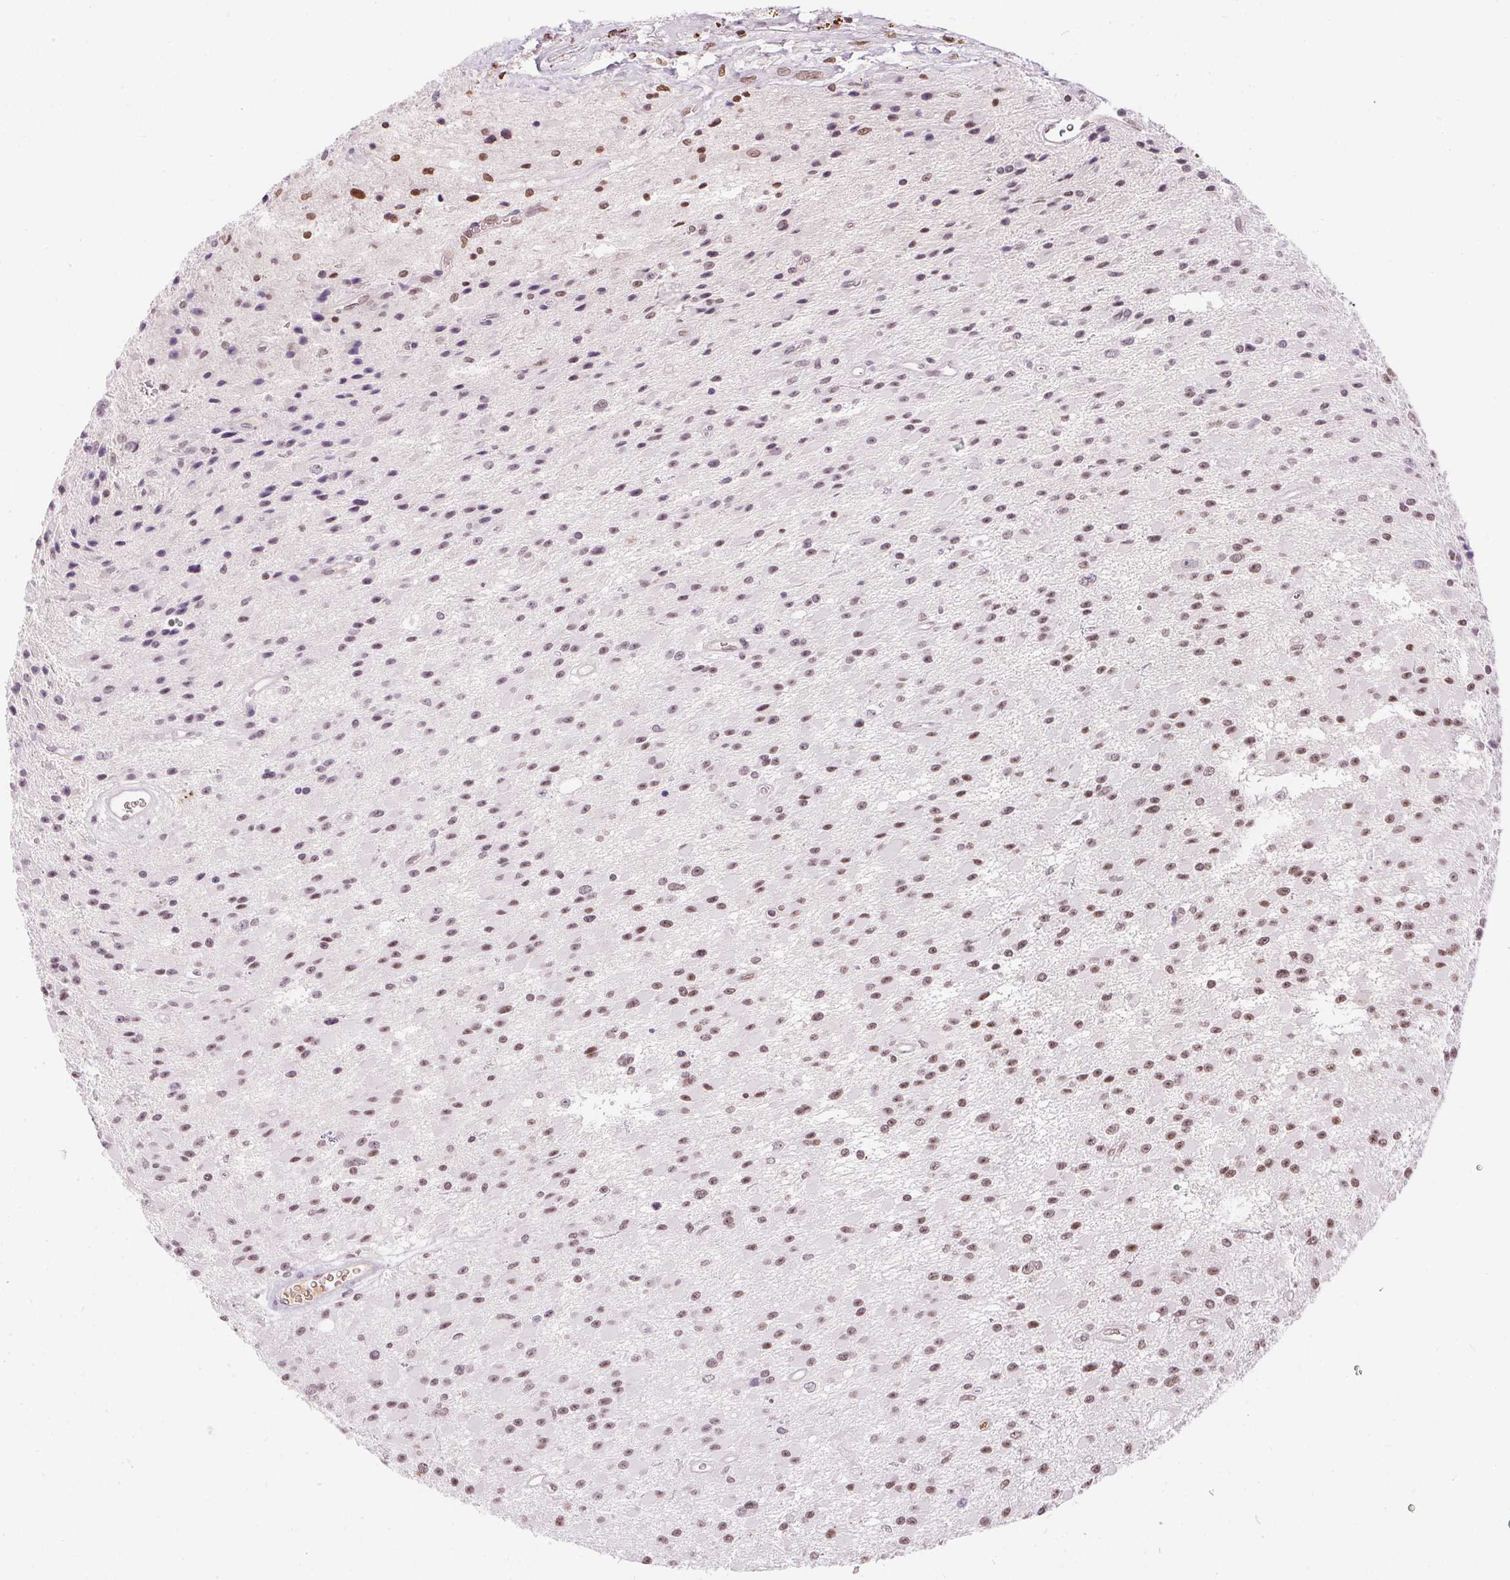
{"staining": {"intensity": "weak", "quantity": "25%-75%", "location": "nuclear"}, "tissue": "glioma", "cell_type": "Tumor cells", "image_type": "cancer", "snomed": [{"axis": "morphology", "description": "Glioma, malignant, High grade"}, {"axis": "topography", "description": "Brain"}], "caption": "Immunohistochemical staining of glioma displays low levels of weak nuclear staining in about 25%-75% of tumor cells. The staining was performed using DAB (3,3'-diaminobenzidine), with brown indicating positive protein expression. Nuclei are stained blue with hematoxylin.", "gene": "ORM1", "patient": {"sex": "male", "age": 29}}